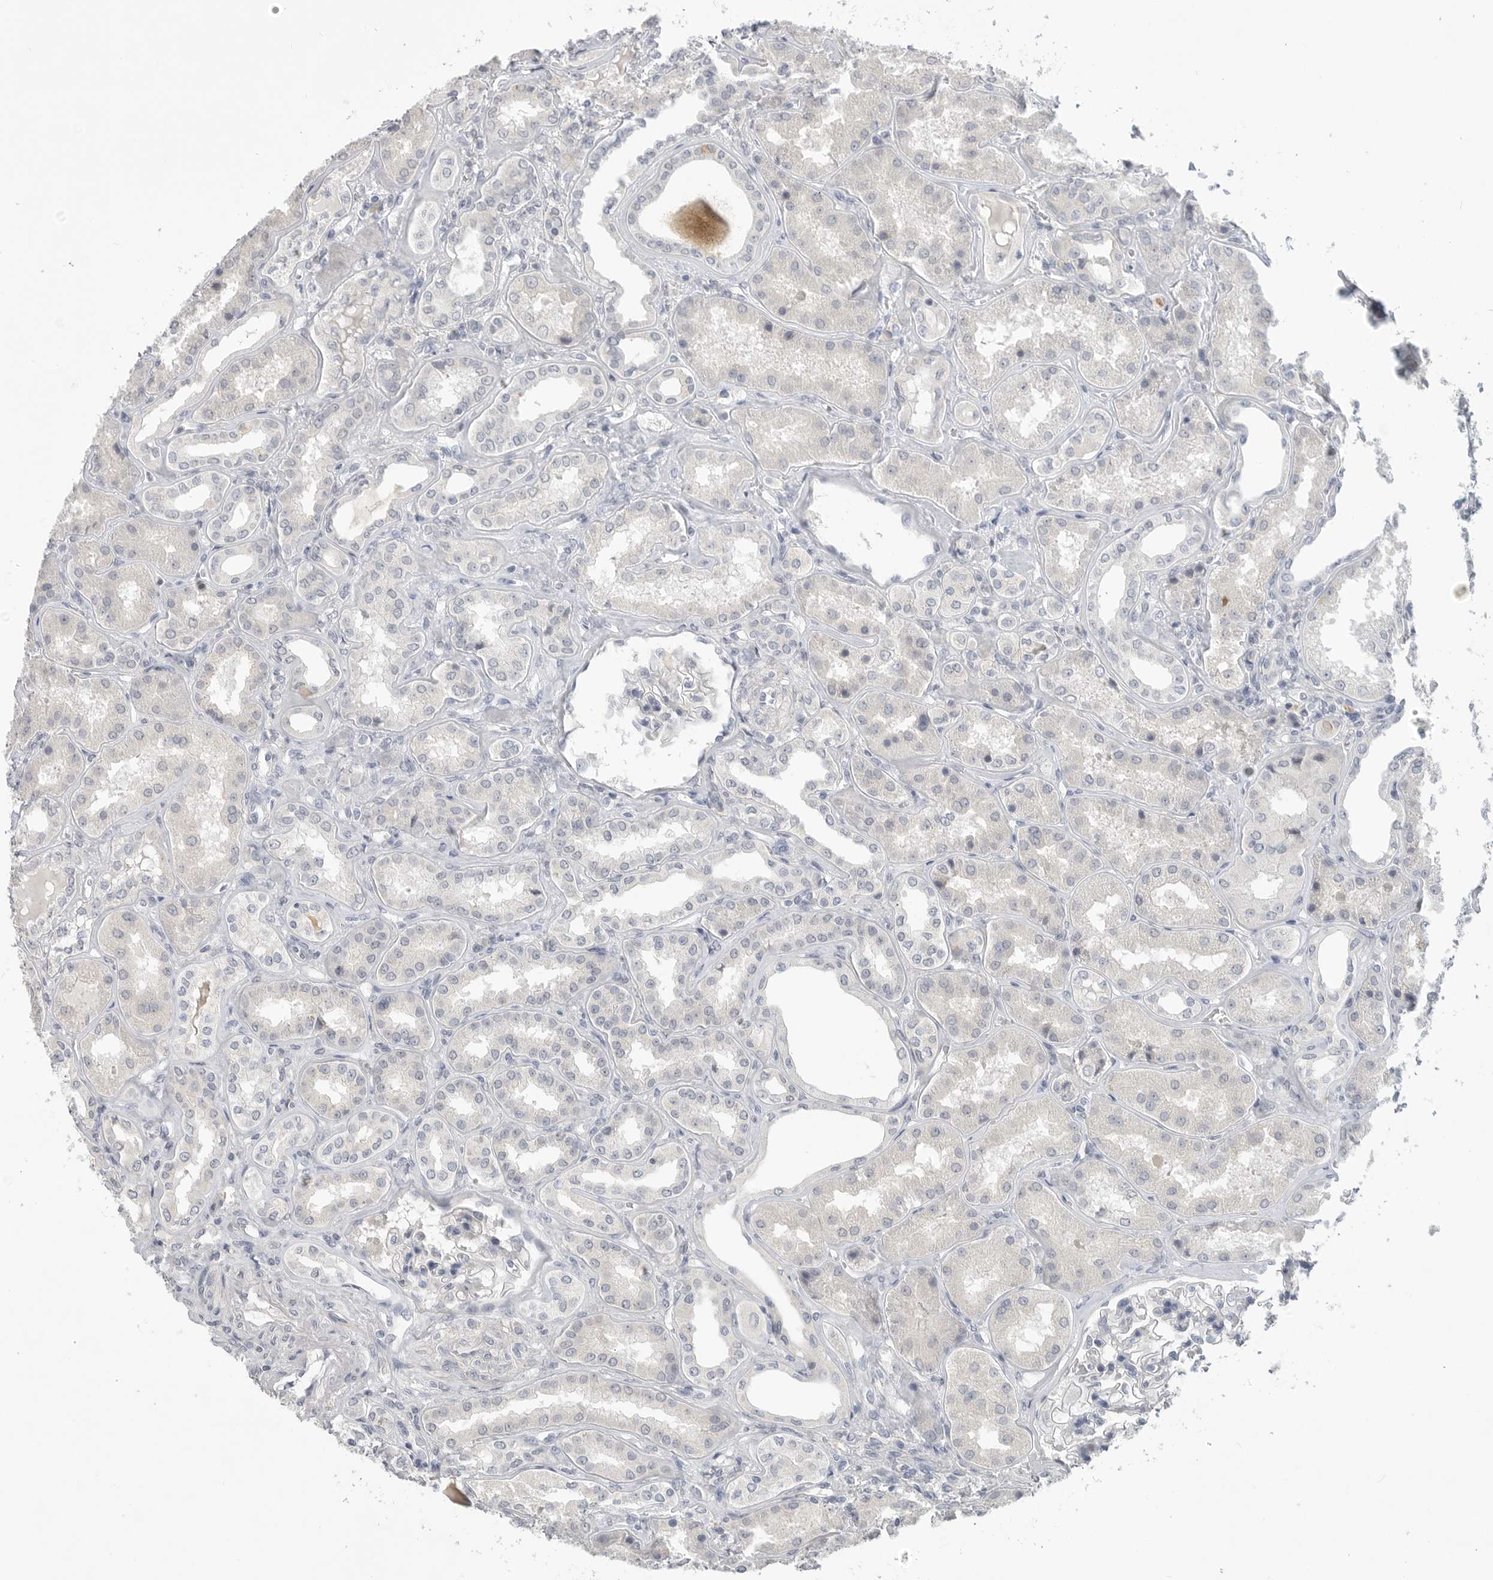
{"staining": {"intensity": "negative", "quantity": "none", "location": "none"}, "tissue": "kidney", "cell_type": "Cells in glomeruli", "image_type": "normal", "snomed": [{"axis": "morphology", "description": "Normal tissue, NOS"}, {"axis": "topography", "description": "Kidney"}], "caption": "This histopathology image is of benign kidney stained with IHC to label a protein in brown with the nuclei are counter-stained blue. There is no positivity in cells in glomeruli. Nuclei are stained in blue.", "gene": "FBN2", "patient": {"sex": "female", "age": 56}}